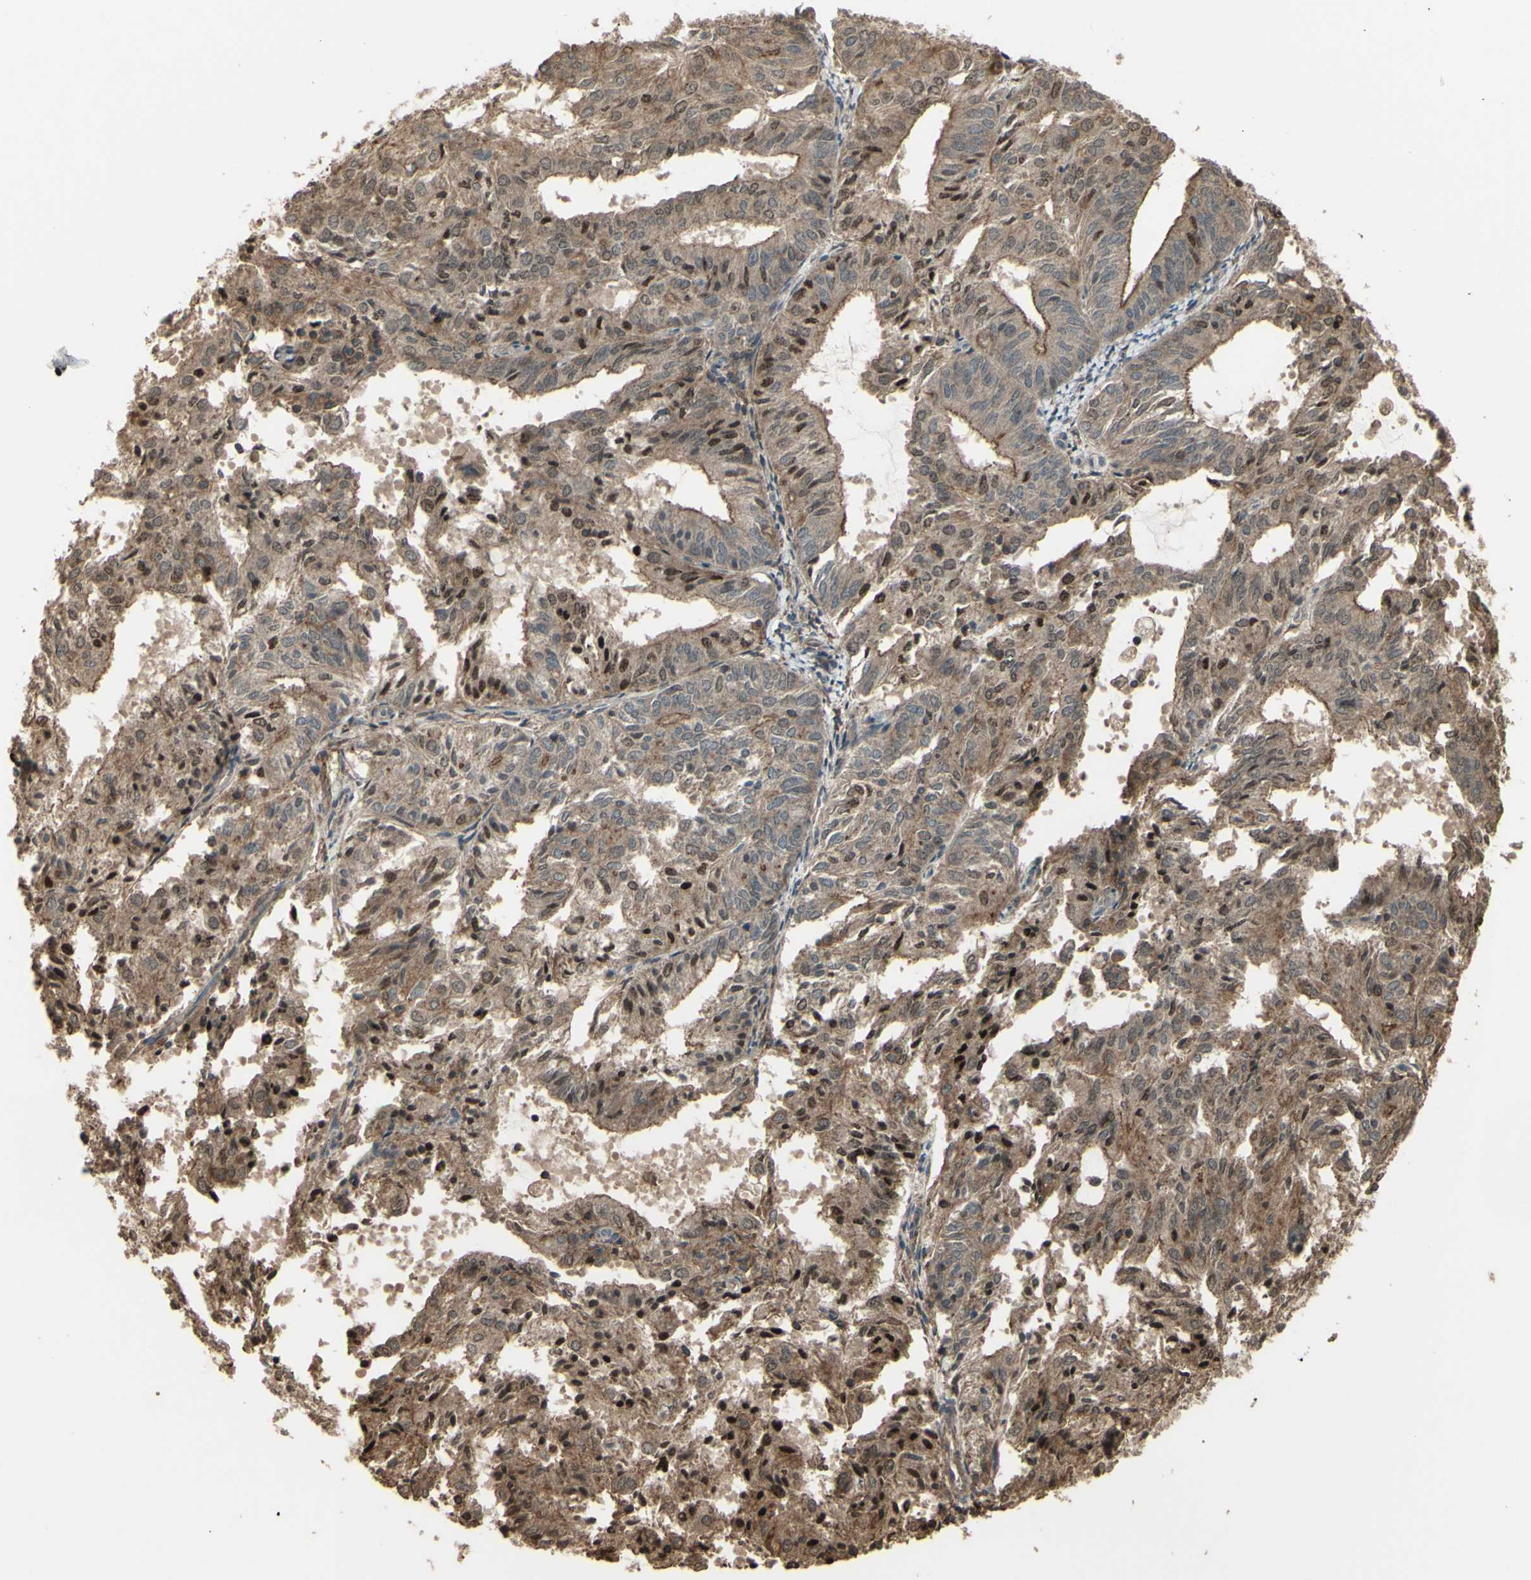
{"staining": {"intensity": "moderate", "quantity": ">75%", "location": "cytoplasmic/membranous,nuclear"}, "tissue": "endometrial cancer", "cell_type": "Tumor cells", "image_type": "cancer", "snomed": [{"axis": "morphology", "description": "Adenocarcinoma, NOS"}, {"axis": "topography", "description": "Uterus"}], "caption": "Tumor cells exhibit medium levels of moderate cytoplasmic/membranous and nuclear positivity in about >75% of cells in adenocarcinoma (endometrial). Nuclei are stained in blue.", "gene": "GNAS", "patient": {"sex": "female", "age": 60}}